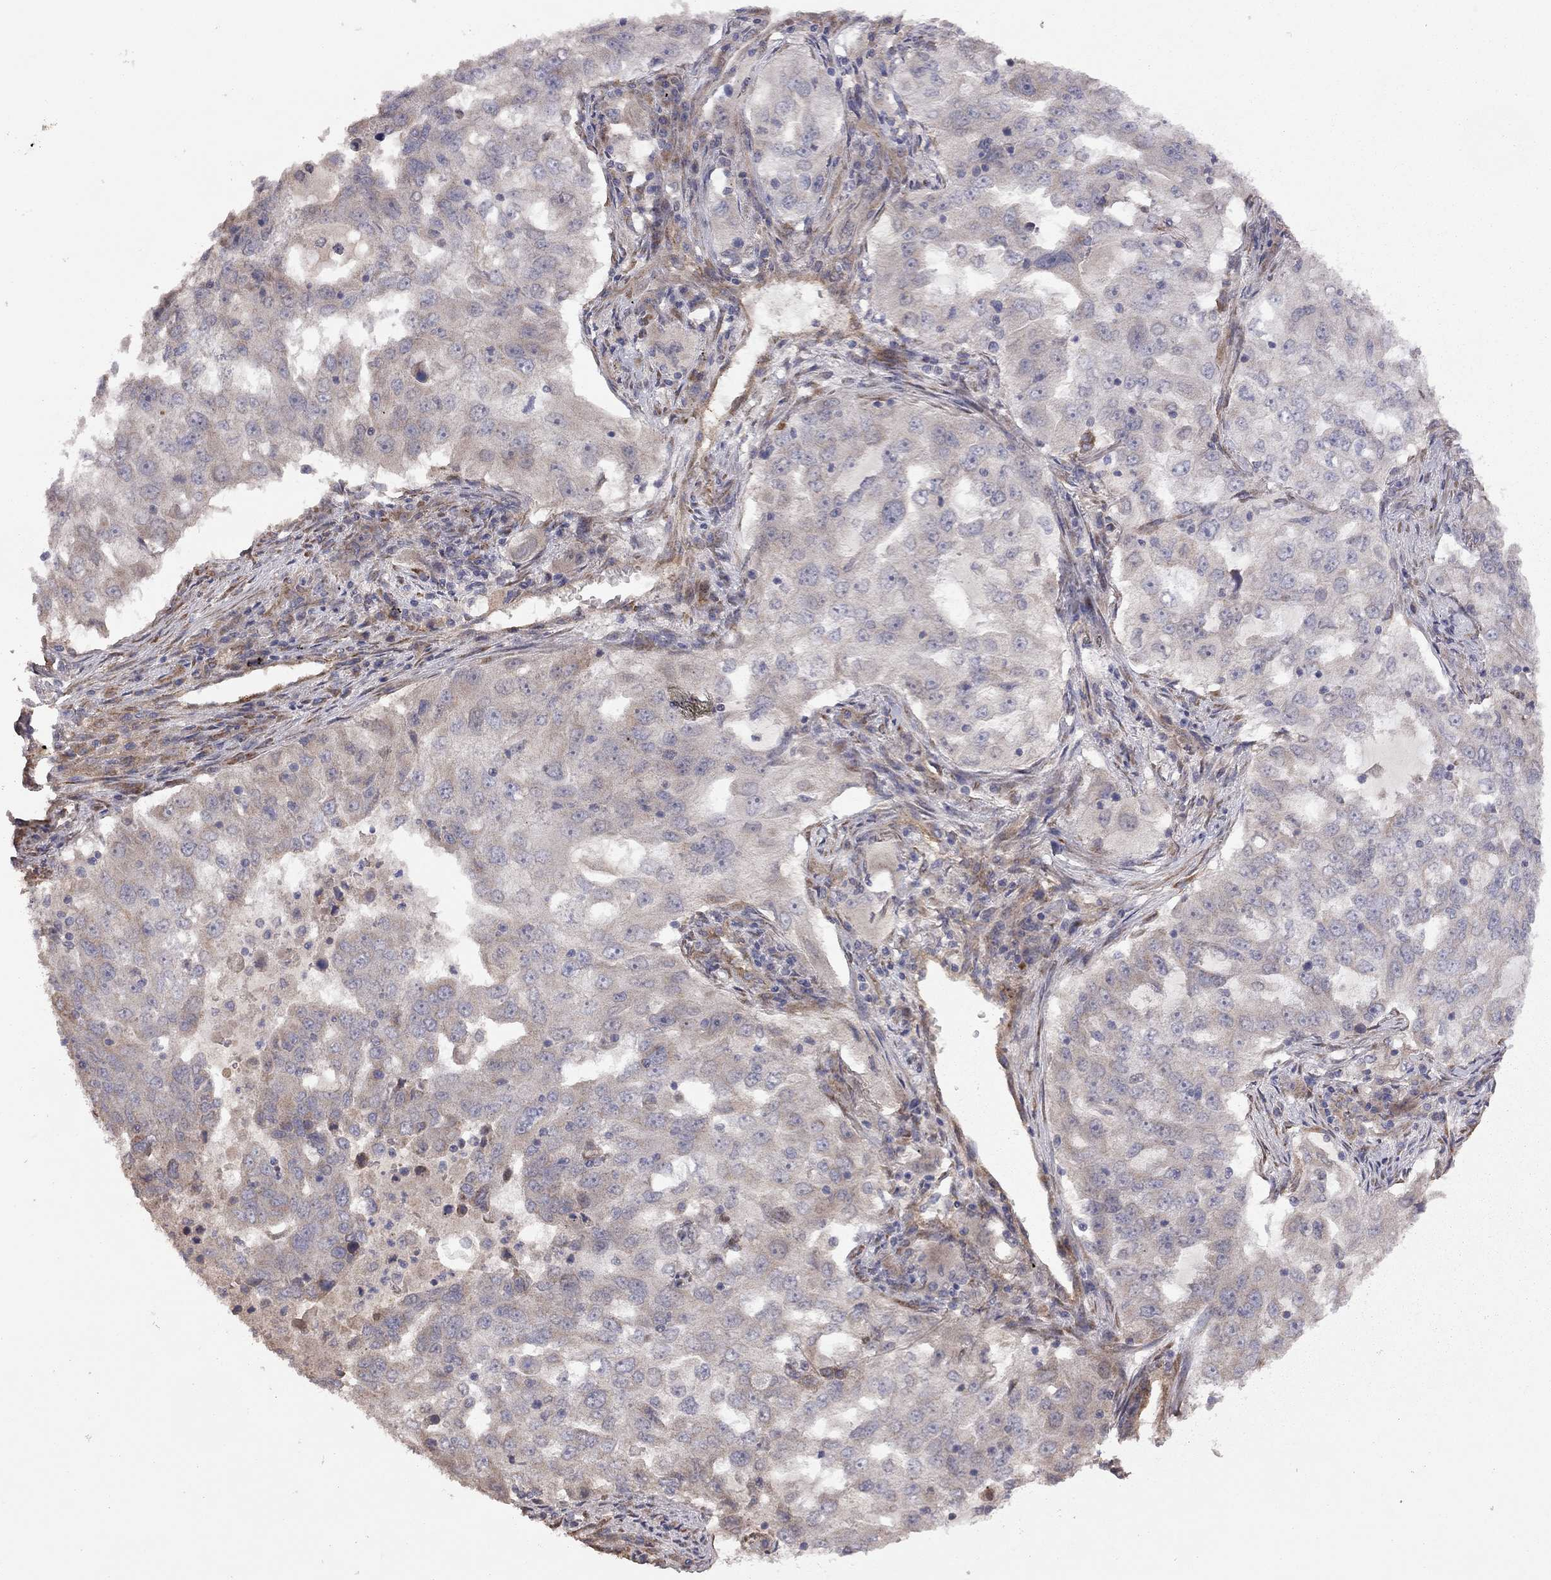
{"staining": {"intensity": "negative", "quantity": "none", "location": "none"}, "tissue": "lung cancer", "cell_type": "Tumor cells", "image_type": "cancer", "snomed": [{"axis": "morphology", "description": "Adenocarcinoma, NOS"}, {"axis": "topography", "description": "Lung"}], "caption": "Tumor cells are negative for protein expression in human lung cancer.", "gene": "EXOC3L2", "patient": {"sex": "female", "age": 61}}